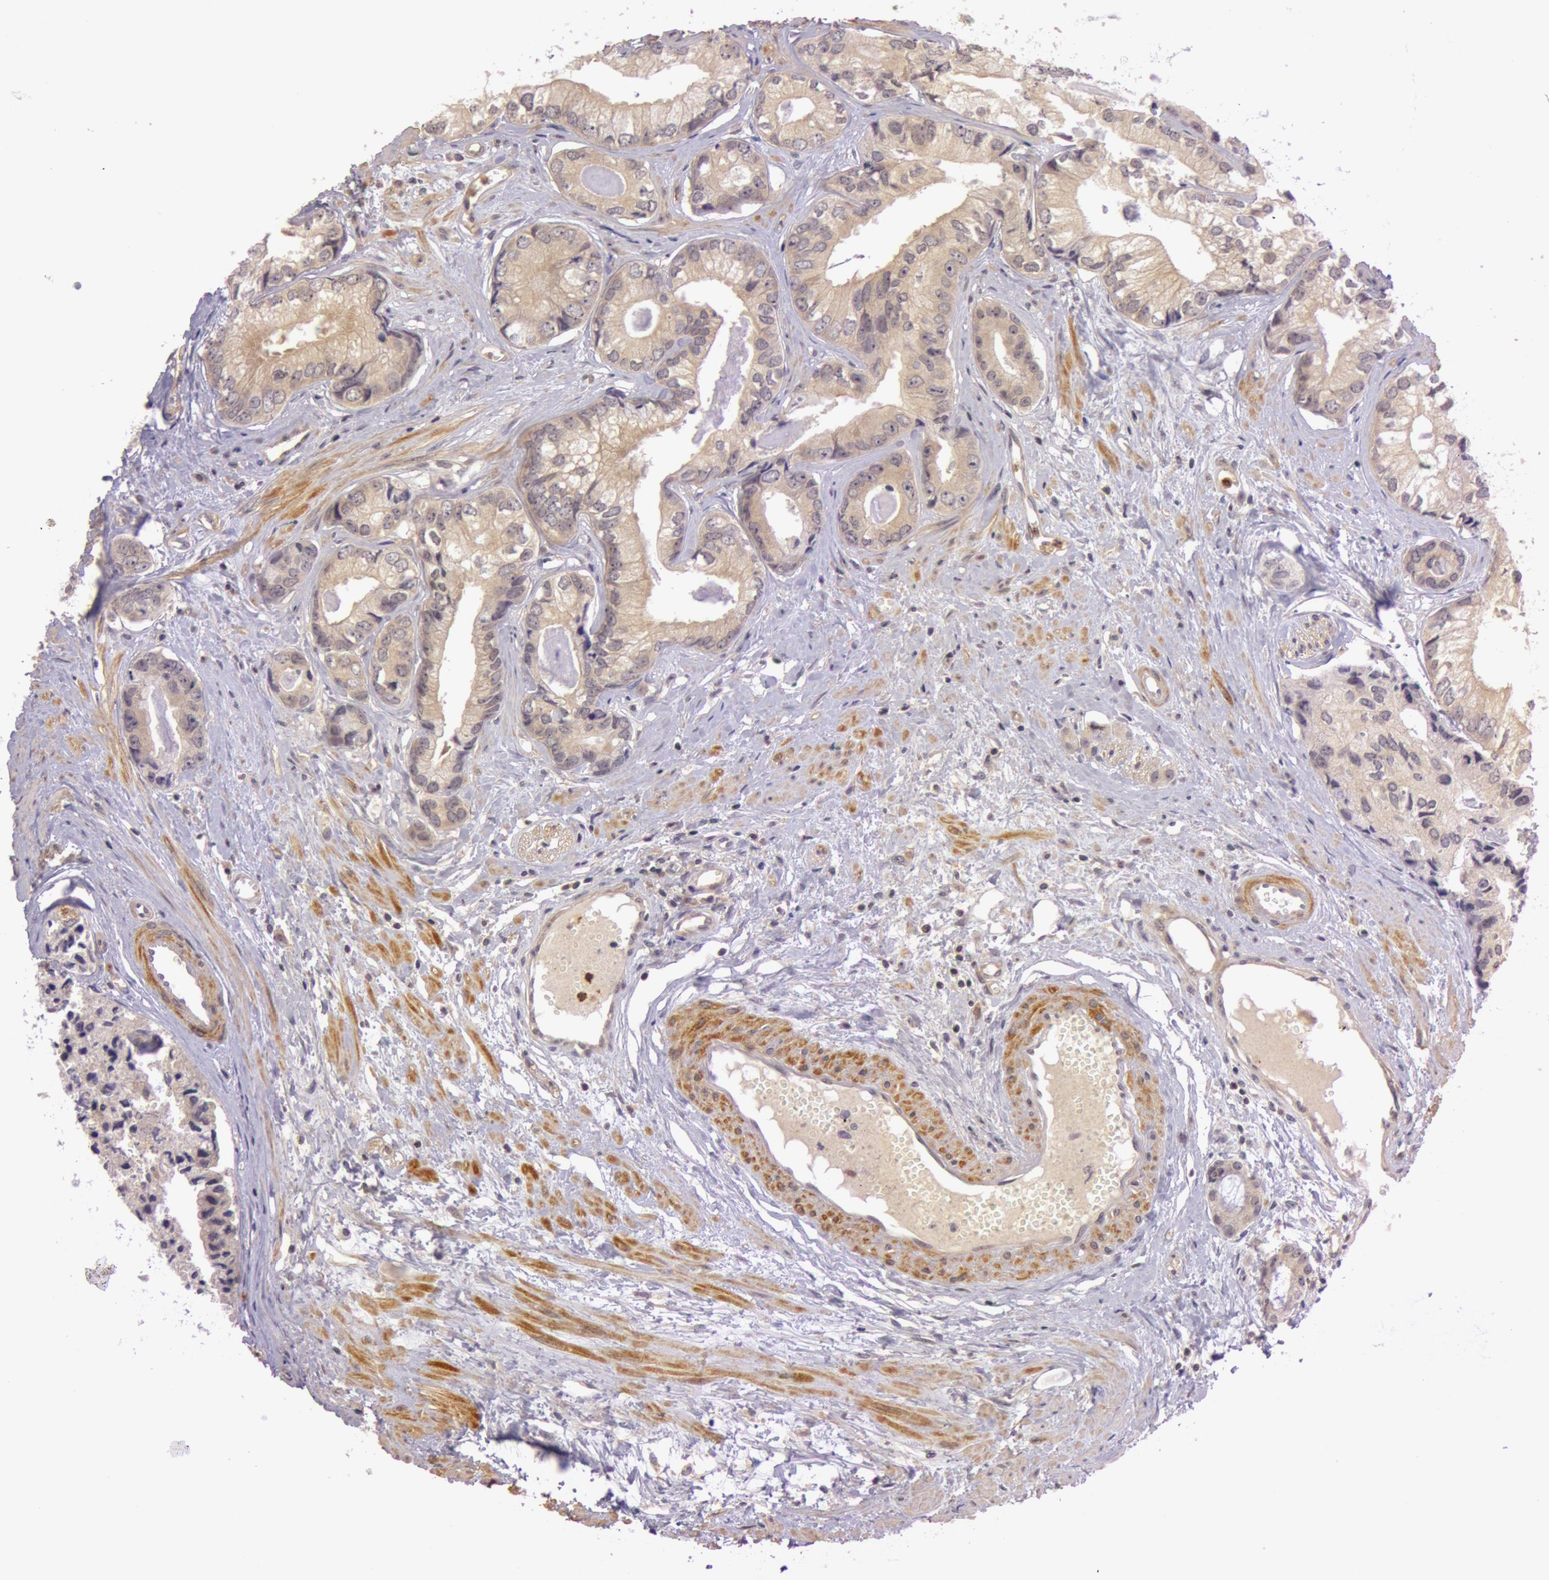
{"staining": {"intensity": "weak", "quantity": ">75%", "location": "cytoplasmic/membranous"}, "tissue": "prostate cancer", "cell_type": "Tumor cells", "image_type": "cancer", "snomed": [{"axis": "morphology", "description": "Adenocarcinoma, High grade"}, {"axis": "topography", "description": "Prostate"}], "caption": "A brown stain labels weak cytoplasmic/membranous positivity of a protein in prostate cancer tumor cells. The staining was performed using DAB (3,3'-diaminobenzidine) to visualize the protein expression in brown, while the nuclei were stained in blue with hematoxylin (Magnification: 20x).", "gene": "ATG2B", "patient": {"sex": "male", "age": 56}}